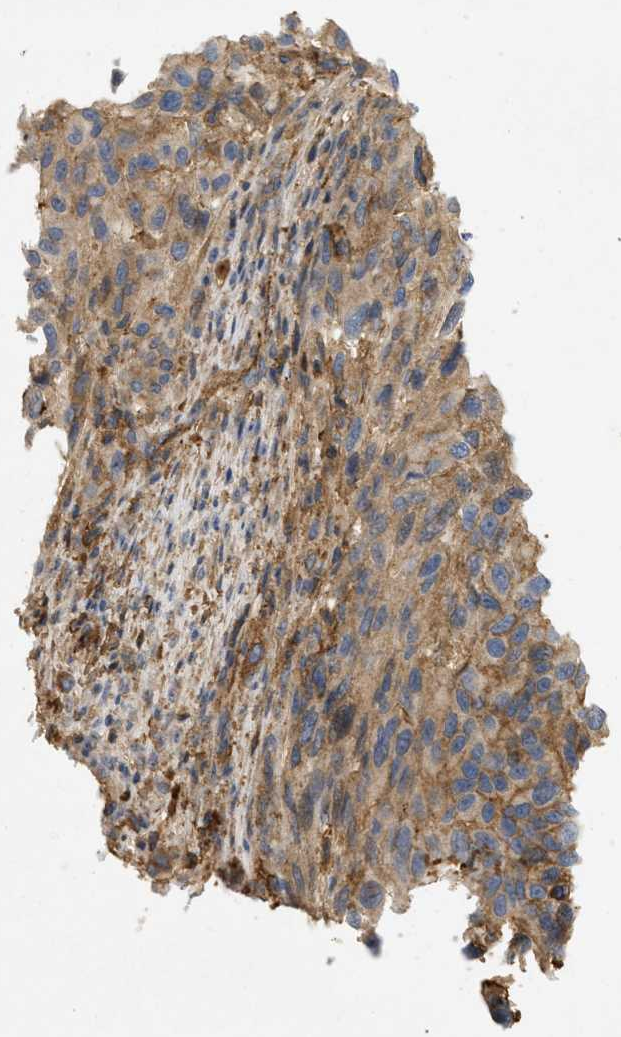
{"staining": {"intensity": "moderate", "quantity": ">75%", "location": "cytoplasmic/membranous"}, "tissue": "melanoma", "cell_type": "Tumor cells", "image_type": "cancer", "snomed": [{"axis": "morphology", "description": "Malignant melanoma, Metastatic site"}, {"axis": "topography", "description": "Lymph node"}], "caption": "A medium amount of moderate cytoplasmic/membranous expression is present in approximately >75% of tumor cells in malignant melanoma (metastatic site) tissue. (brown staining indicates protein expression, while blue staining denotes nuclei).", "gene": "F8", "patient": {"sex": "male", "age": 61}}